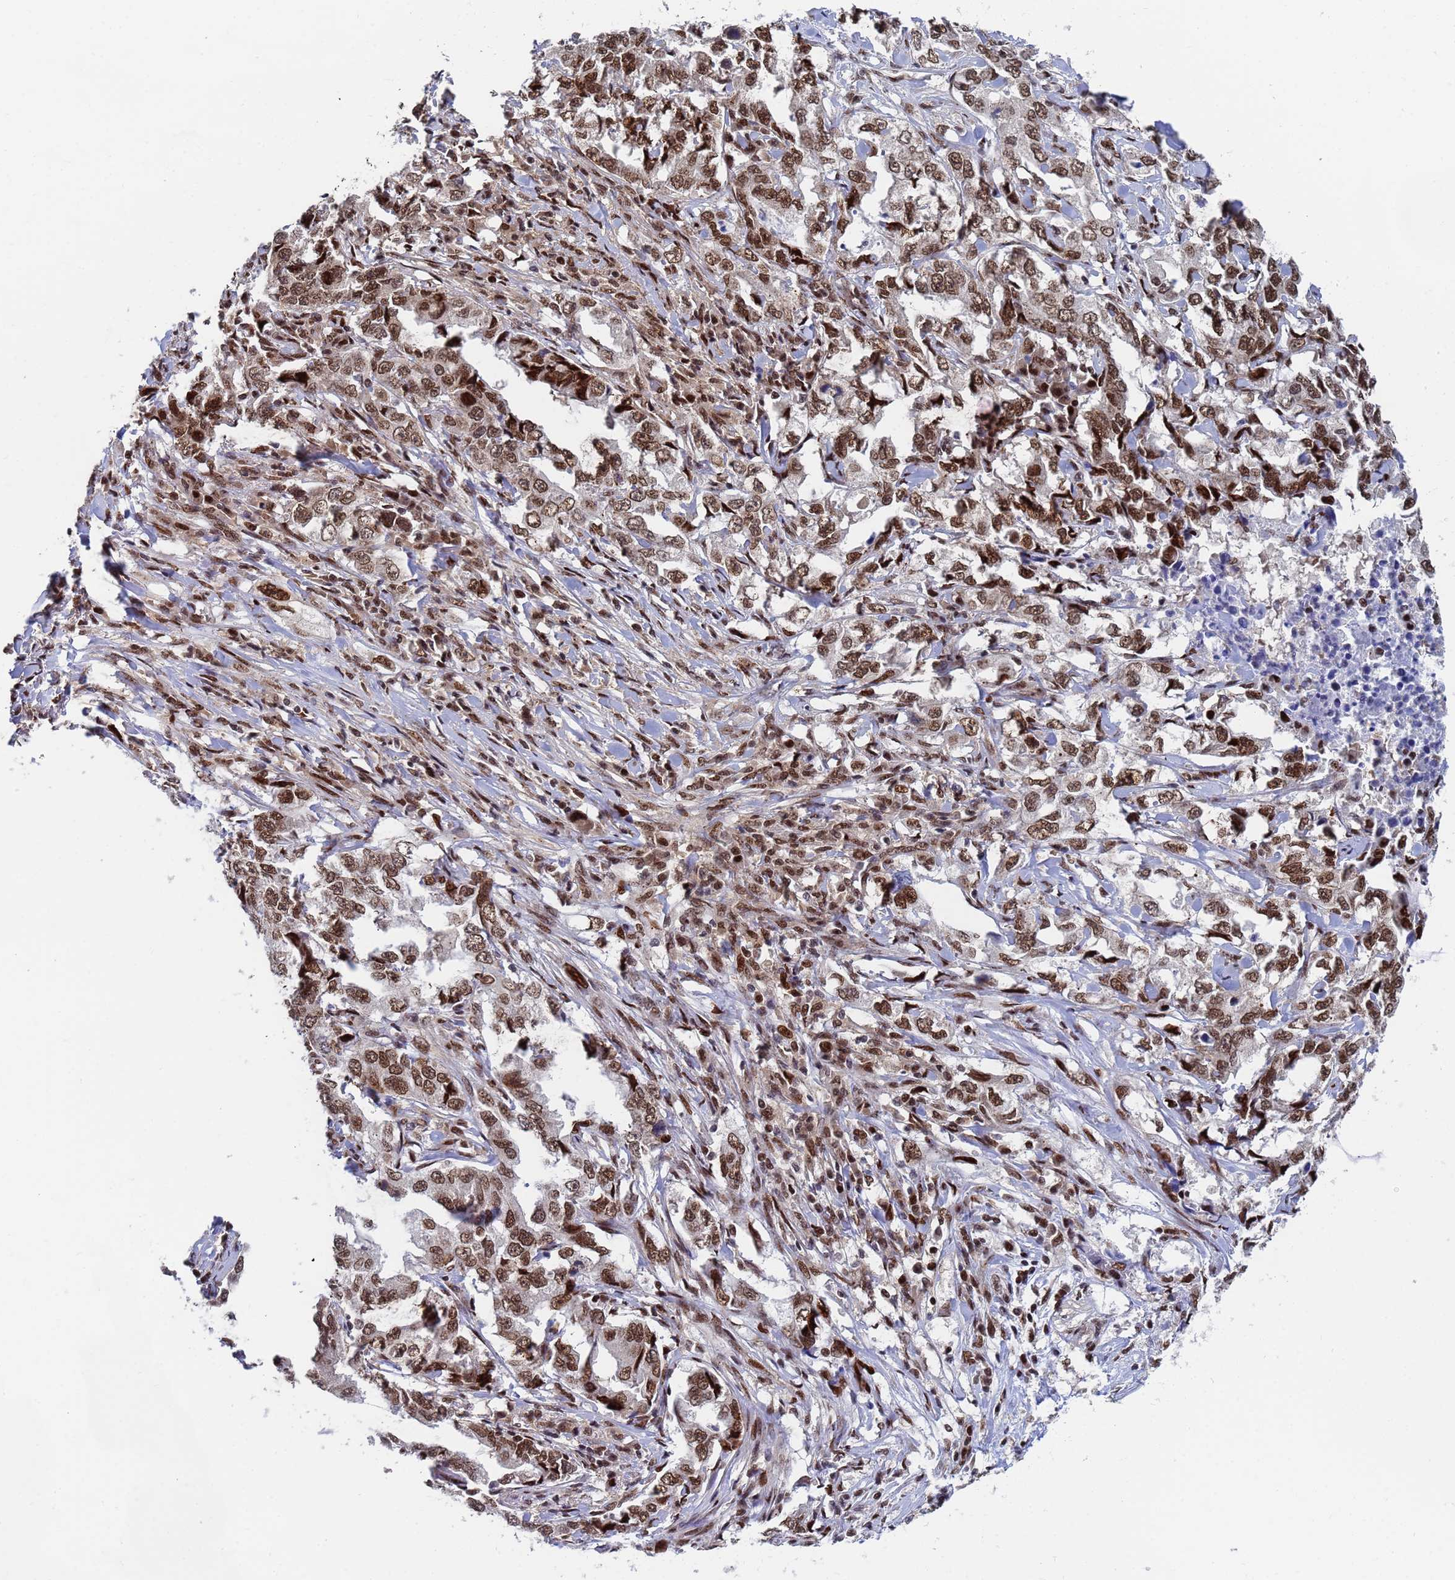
{"staining": {"intensity": "moderate", "quantity": ">75%", "location": "nuclear"}, "tissue": "lung cancer", "cell_type": "Tumor cells", "image_type": "cancer", "snomed": [{"axis": "morphology", "description": "Adenocarcinoma, NOS"}, {"axis": "topography", "description": "Lung"}], "caption": "Immunohistochemistry (DAB) staining of lung adenocarcinoma exhibits moderate nuclear protein positivity in about >75% of tumor cells.", "gene": "AP5Z1", "patient": {"sex": "female", "age": 51}}